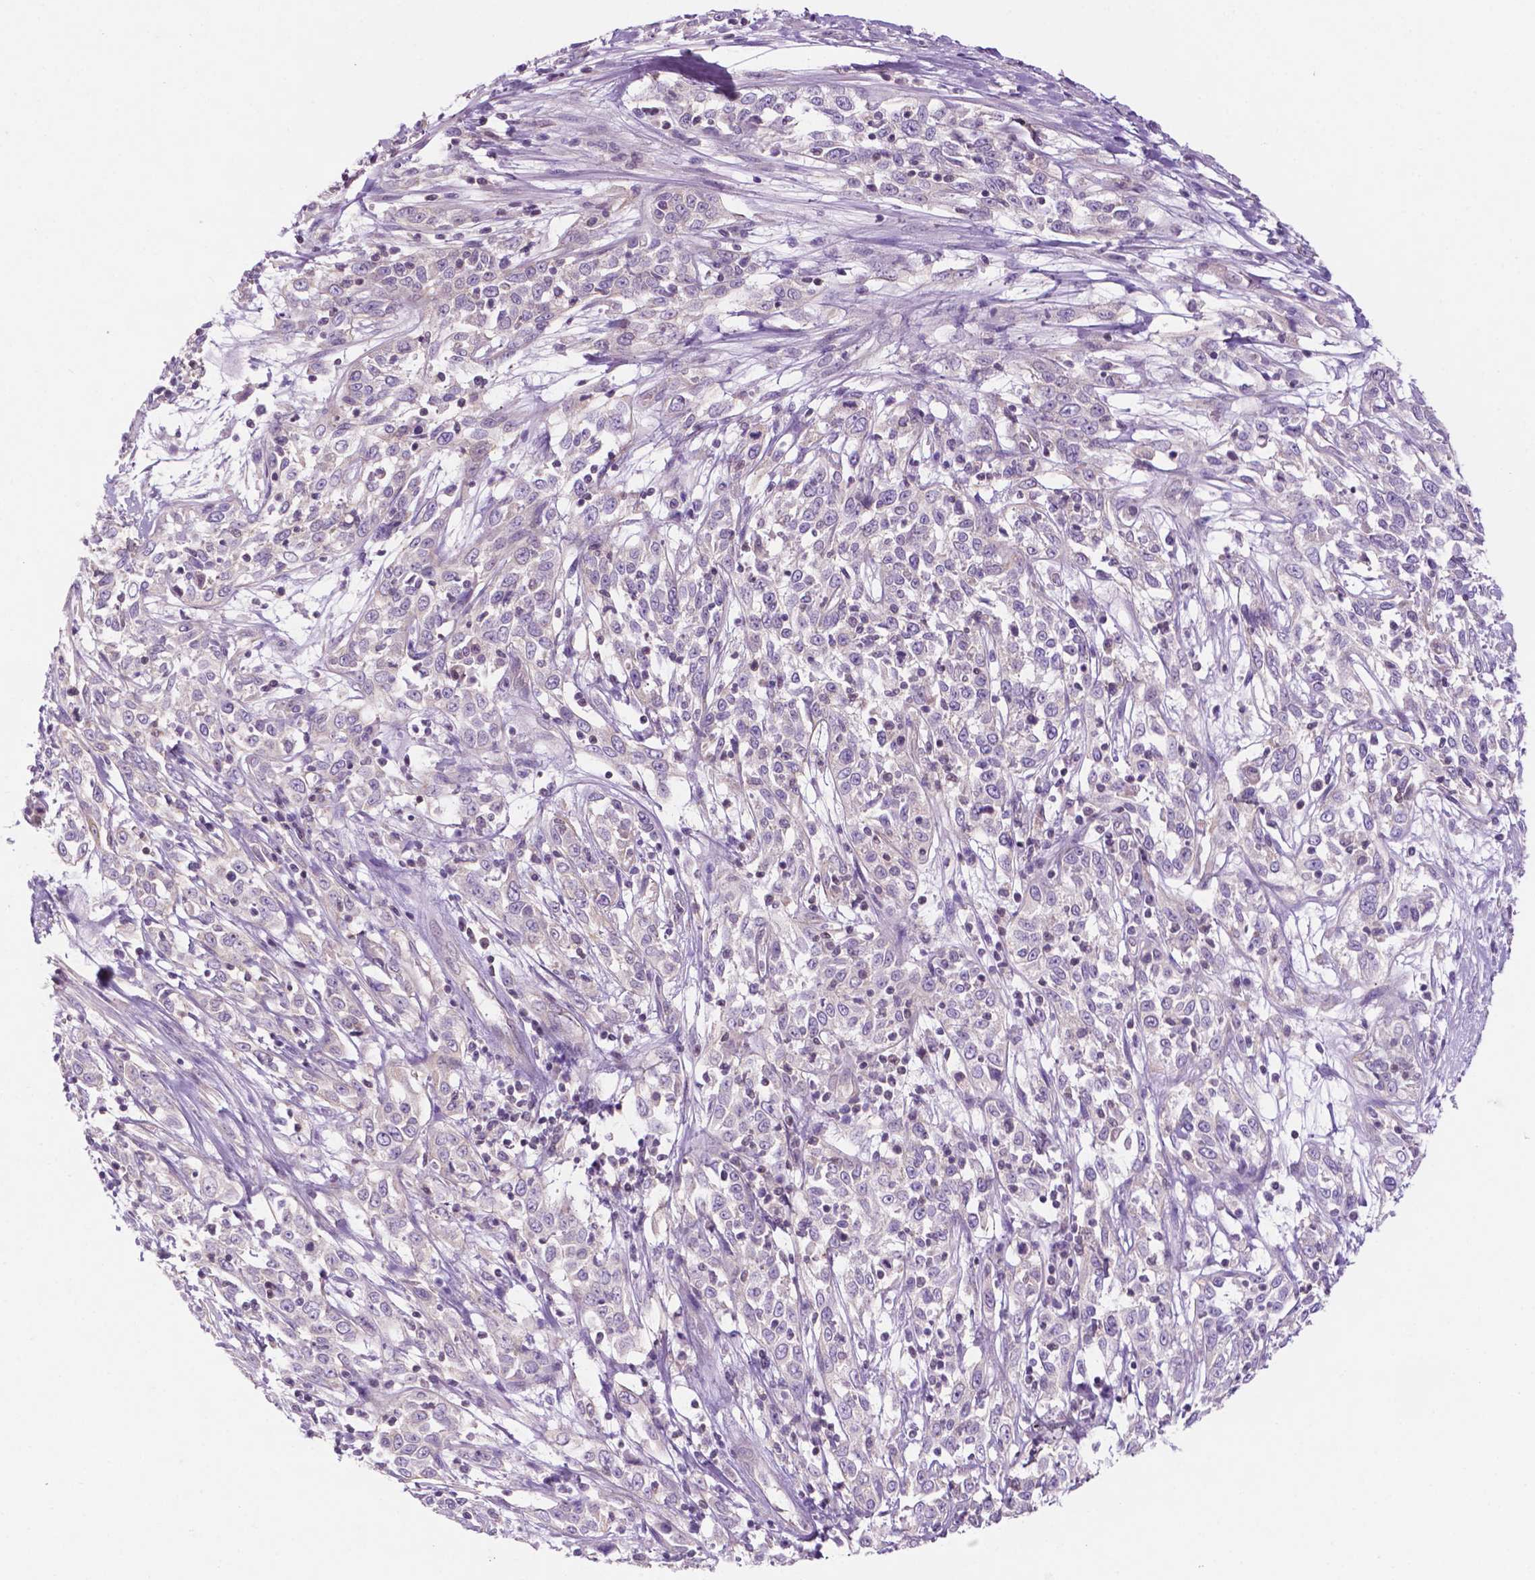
{"staining": {"intensity": "negative", "quantity": "none", "location": "none"}, "tissue": "cervical cancer", "cell_type": "Tumor cells", "image_type": "cancer", "snomed": [{"axis": "morphology", "description": "Adenocarcinoma, NOS"}, {"axis": "topography", "description": "Cervix"}], "caption": "The immunohistochemistry image has no significant expression in tumor cells of adenocarcinoma (cervical) tissue. (Stains: DAB (3,3'-diaminobenzidine) immunohistochemistry with hematoxylin counter stain, Microscopy: brightfield microscopy at high magnification).", "gene": "FAM50B", "patient": {"sex": "female", "age": 40}}